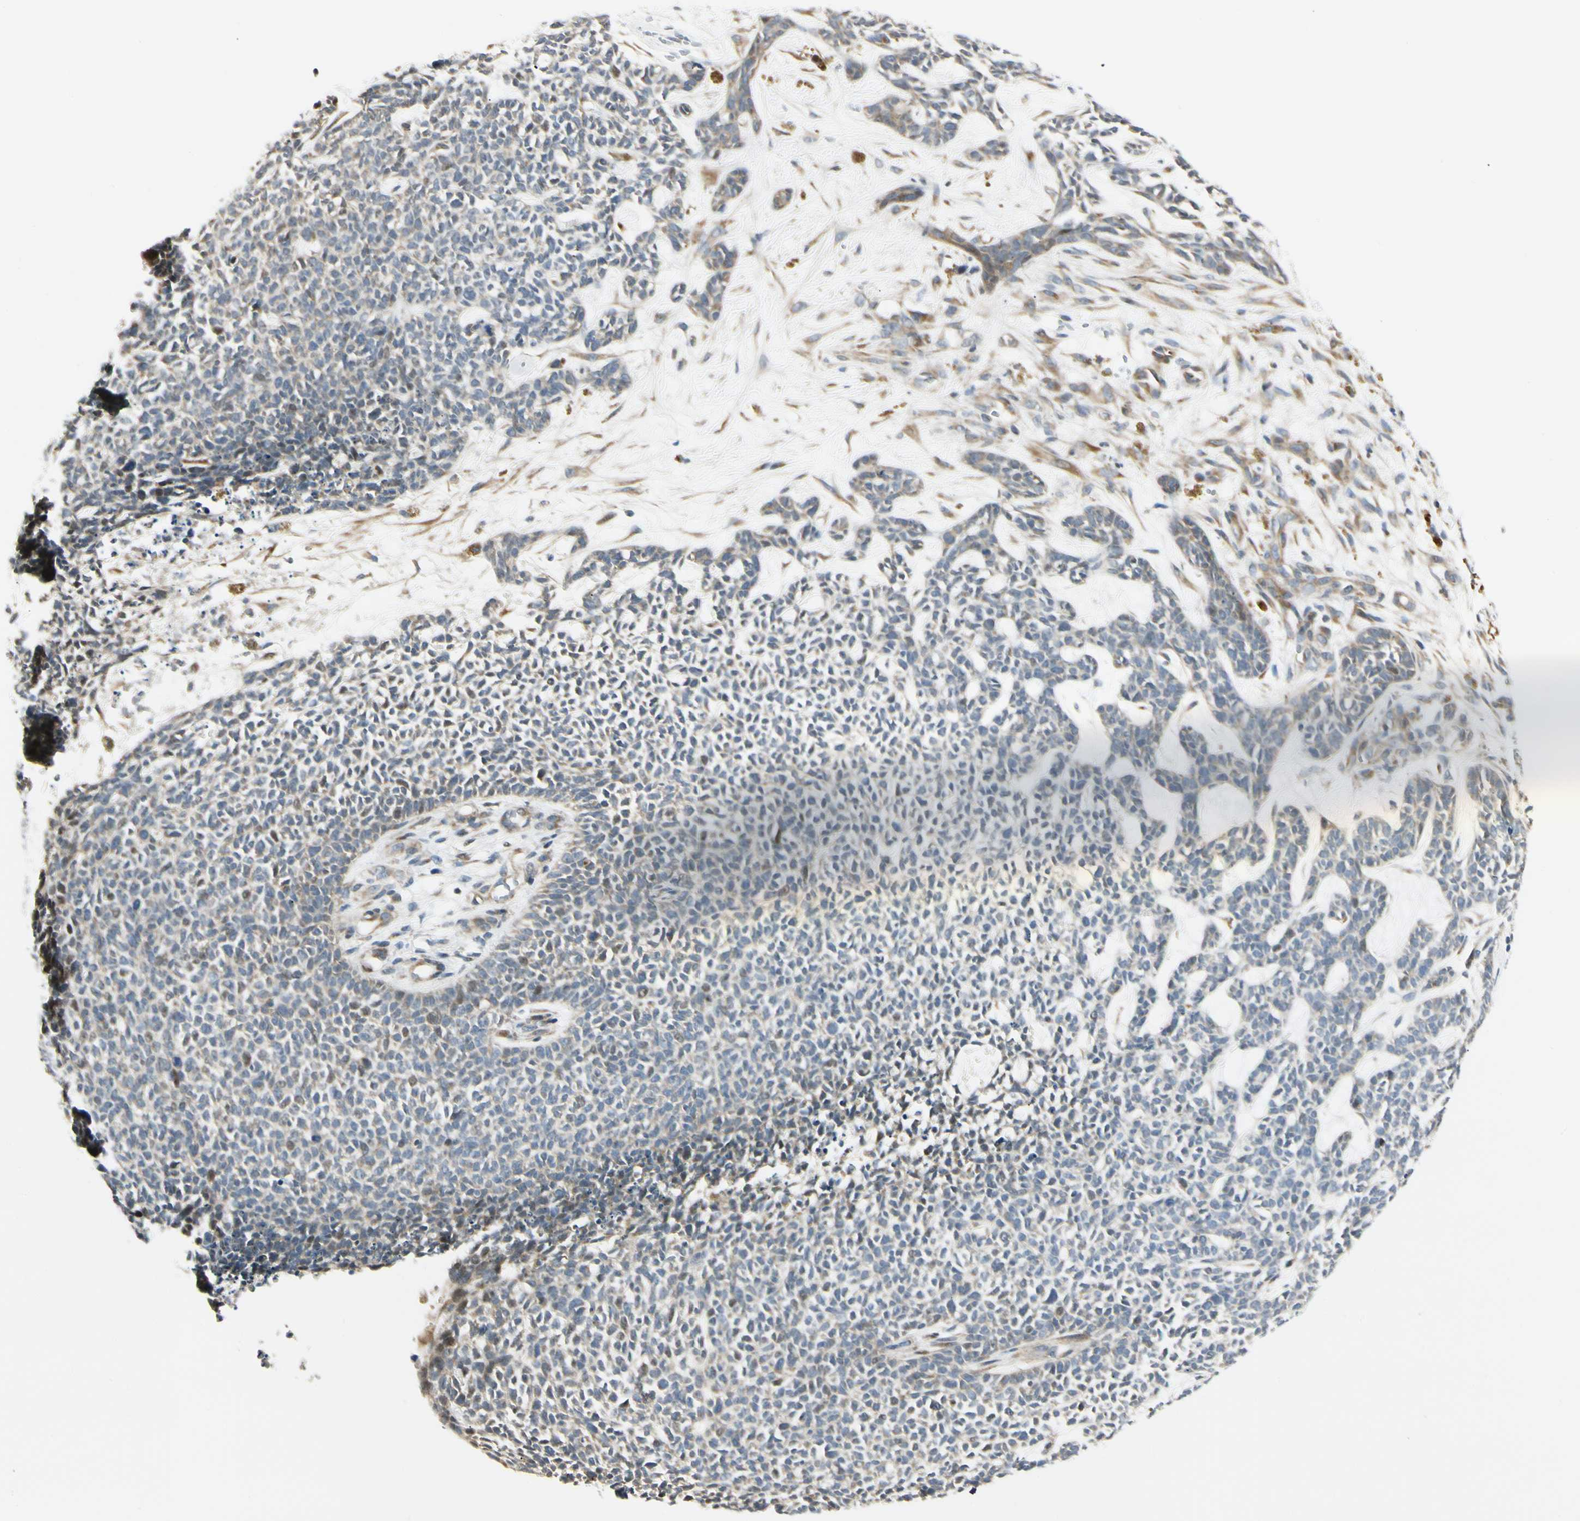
{"staining": {"intensity": "weak", "quantity": "<25%", "location": "nuclear"}, "tissue": "skin cancer", "cell_type": "Tumor cells", "image_type": "cancer", "snomed": [{"axis": "morphology", "description": "Basal cell carcinoma"}, {"axis": "topography", "description": "Skin"}], "caption": "Tumor cells are negative for brown protein staining in skin basal cell carcinoma. (Immunohistochemistry, brightfield microscopy, high magnification).", "gene": "P4HA3", "patient": {"sex": "female", "age": 84}}